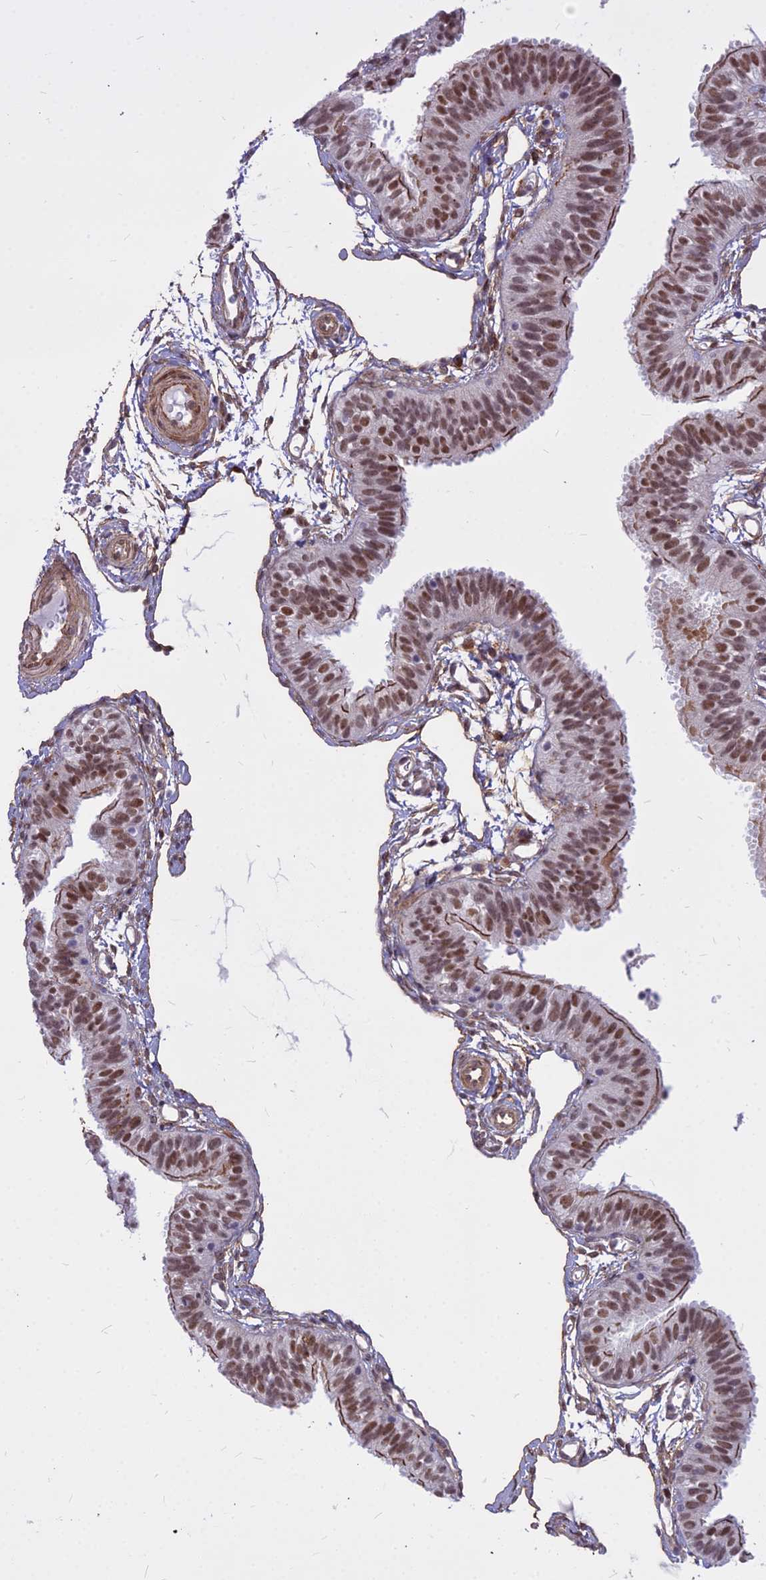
{"staining": {"intensity": "moderate", "quantity": ">75%", "location": "cytoplasmic/membranous,nuclear"}, "tissue": "fallopian tube", "cell_type": "Glandular cells", "image_type": "normal", "snomed": [{"axis": "morphology", "description": "Normal tissue, NOS"}, {"axis": "topography", "description": "Fallopian tube"}], "caption": "Fallopian tube stained with immunohistochemistry displays moderate cytoplasmic/membranous,nuclear staining in about >75% of glandular cells.", "gene": "ALG10B", "patient": {"sex": "female", "age": 35}}